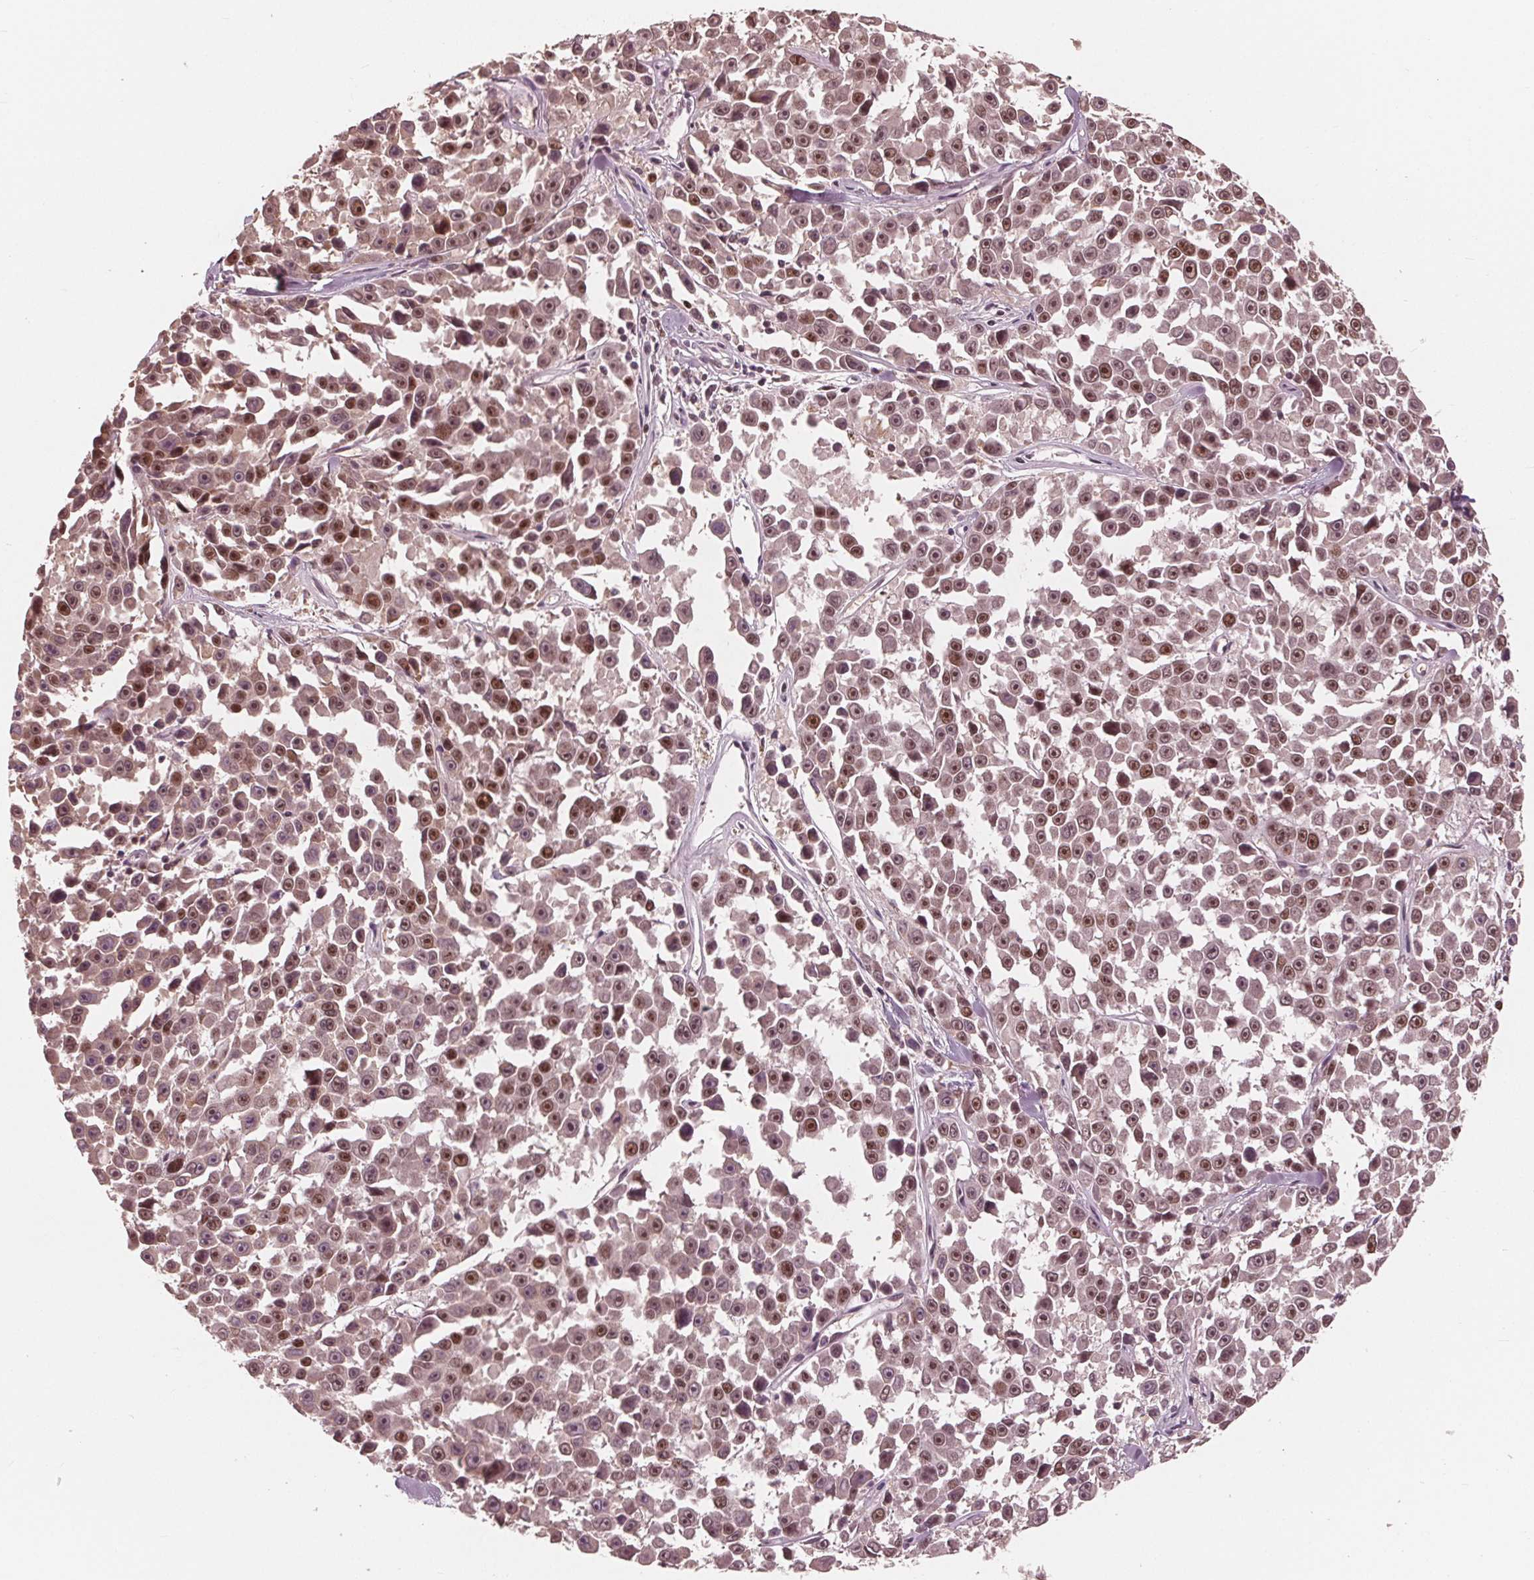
{"staining": {"intensity": "moderate", "quantity": ">75%", "location": "nuclear"}, "tissue": "melanoma", "cell_type": "Tumor cells", "image_type": "cancer", "snomed": [{"axis": "morphology", "description": "Malignant melanoma, NOS"}, {"axis": "topography", "description": "Skin"}], "caption": "The immunohistochemical stain highlights moderate nuclear positivity in tumor cells of melanoma tissue. The staining is performed using DAB (3,3'-diaminobenzidine) brown chromogen to label protein expression. The nuclei are counter-stained blue using hematoxylin.", "gene": "HIRIP3", "patient": {"sex": "female", "age": 66}}